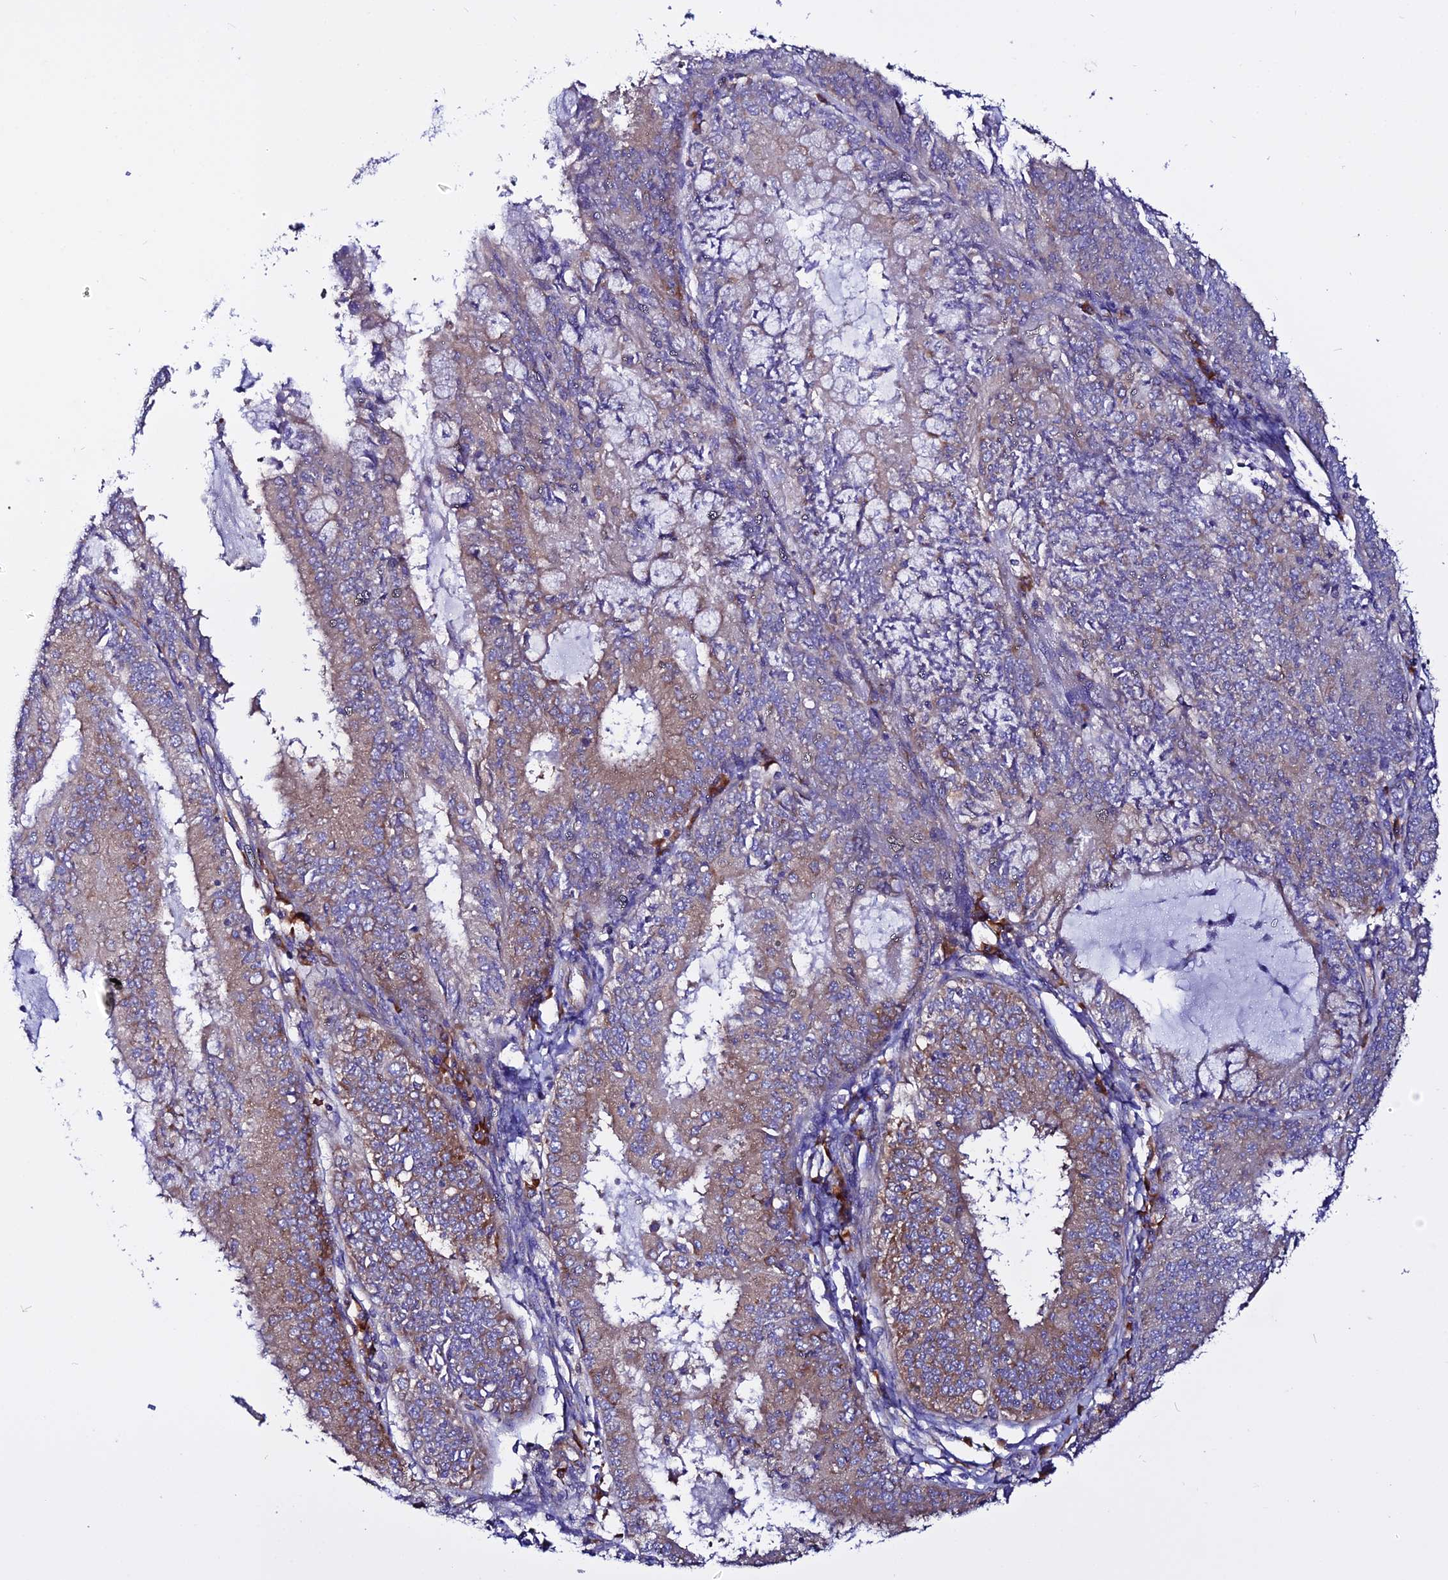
{"staining": {"intensity": "moderate", "quantity": "25%-75%", "location": "cytoplasmic/membranous"}, "tissue": "endometrial cancer", "cell_type": "Tumor cells", "image_type": "cancer", "snomed": [{"axis": "morphology", "description": "Adenocarcinoma, NOS"}, {"axis": "topography", "description": "Endometrium"}], "caption": "Approximately 25%-75% of tumor cells in adenocarcinoma (endometrial) exhibit moderate cytoplasmic/membranous protein positivity as visualized by brown immunohistochemical staining.", "gene": "EEF1G", "patient": {"sex": "female", "age": 57}}